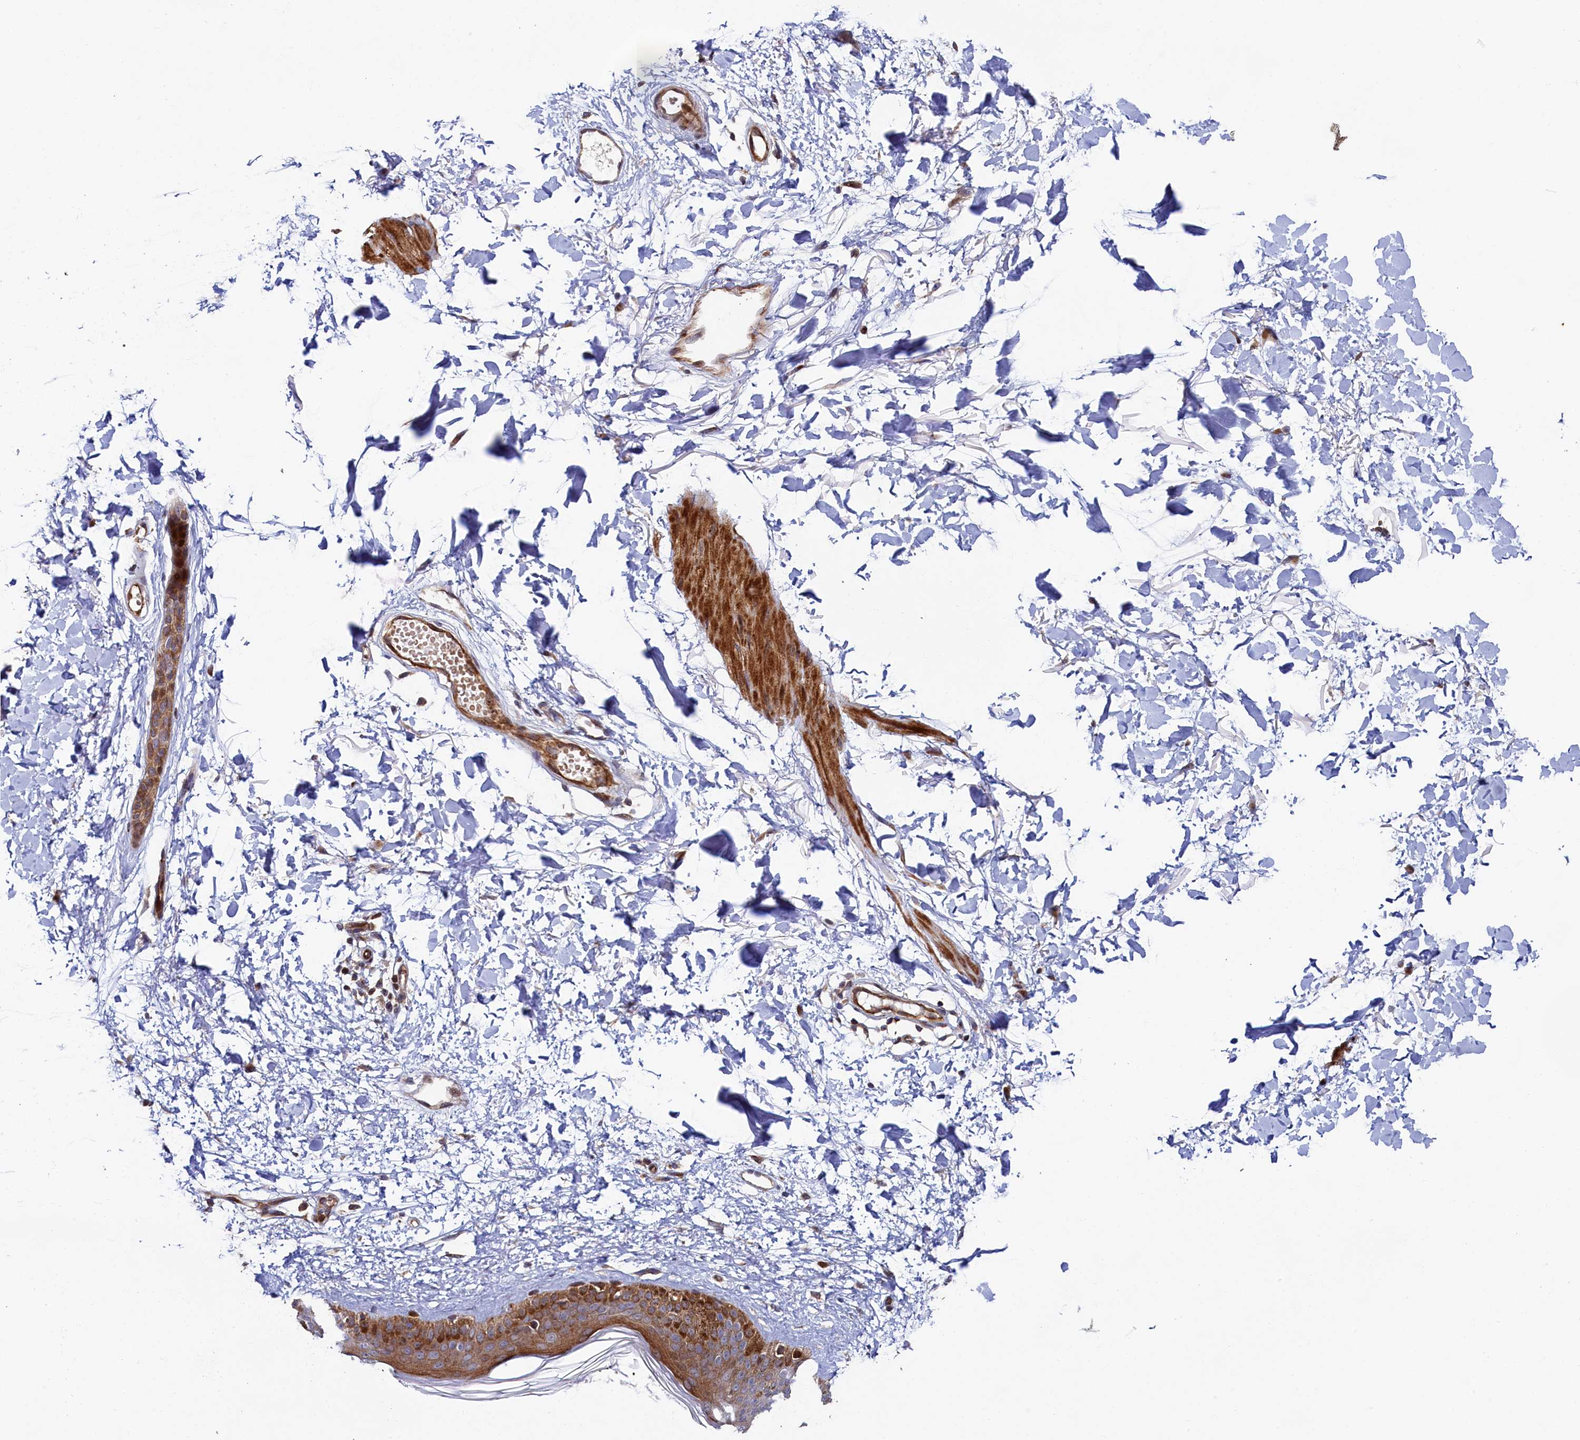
{"staining": {"intensity": "negative", "quantity": "none", "location": "none"}, "tissue": "skin", "cell_type": "Fibroblasts", "image_type": "normal", "snomed": [{"axis": "morphology", "description": "Normal tissue, NOS"}, {"axis": "topography", "description": "Skin"}], "caption": "Immunohistochemical staining of unremarkable skin reveals no significant positivity in fibroblasts.", "gene": "PIK3C3", "patient": {"sex": "female", "age": 58}}